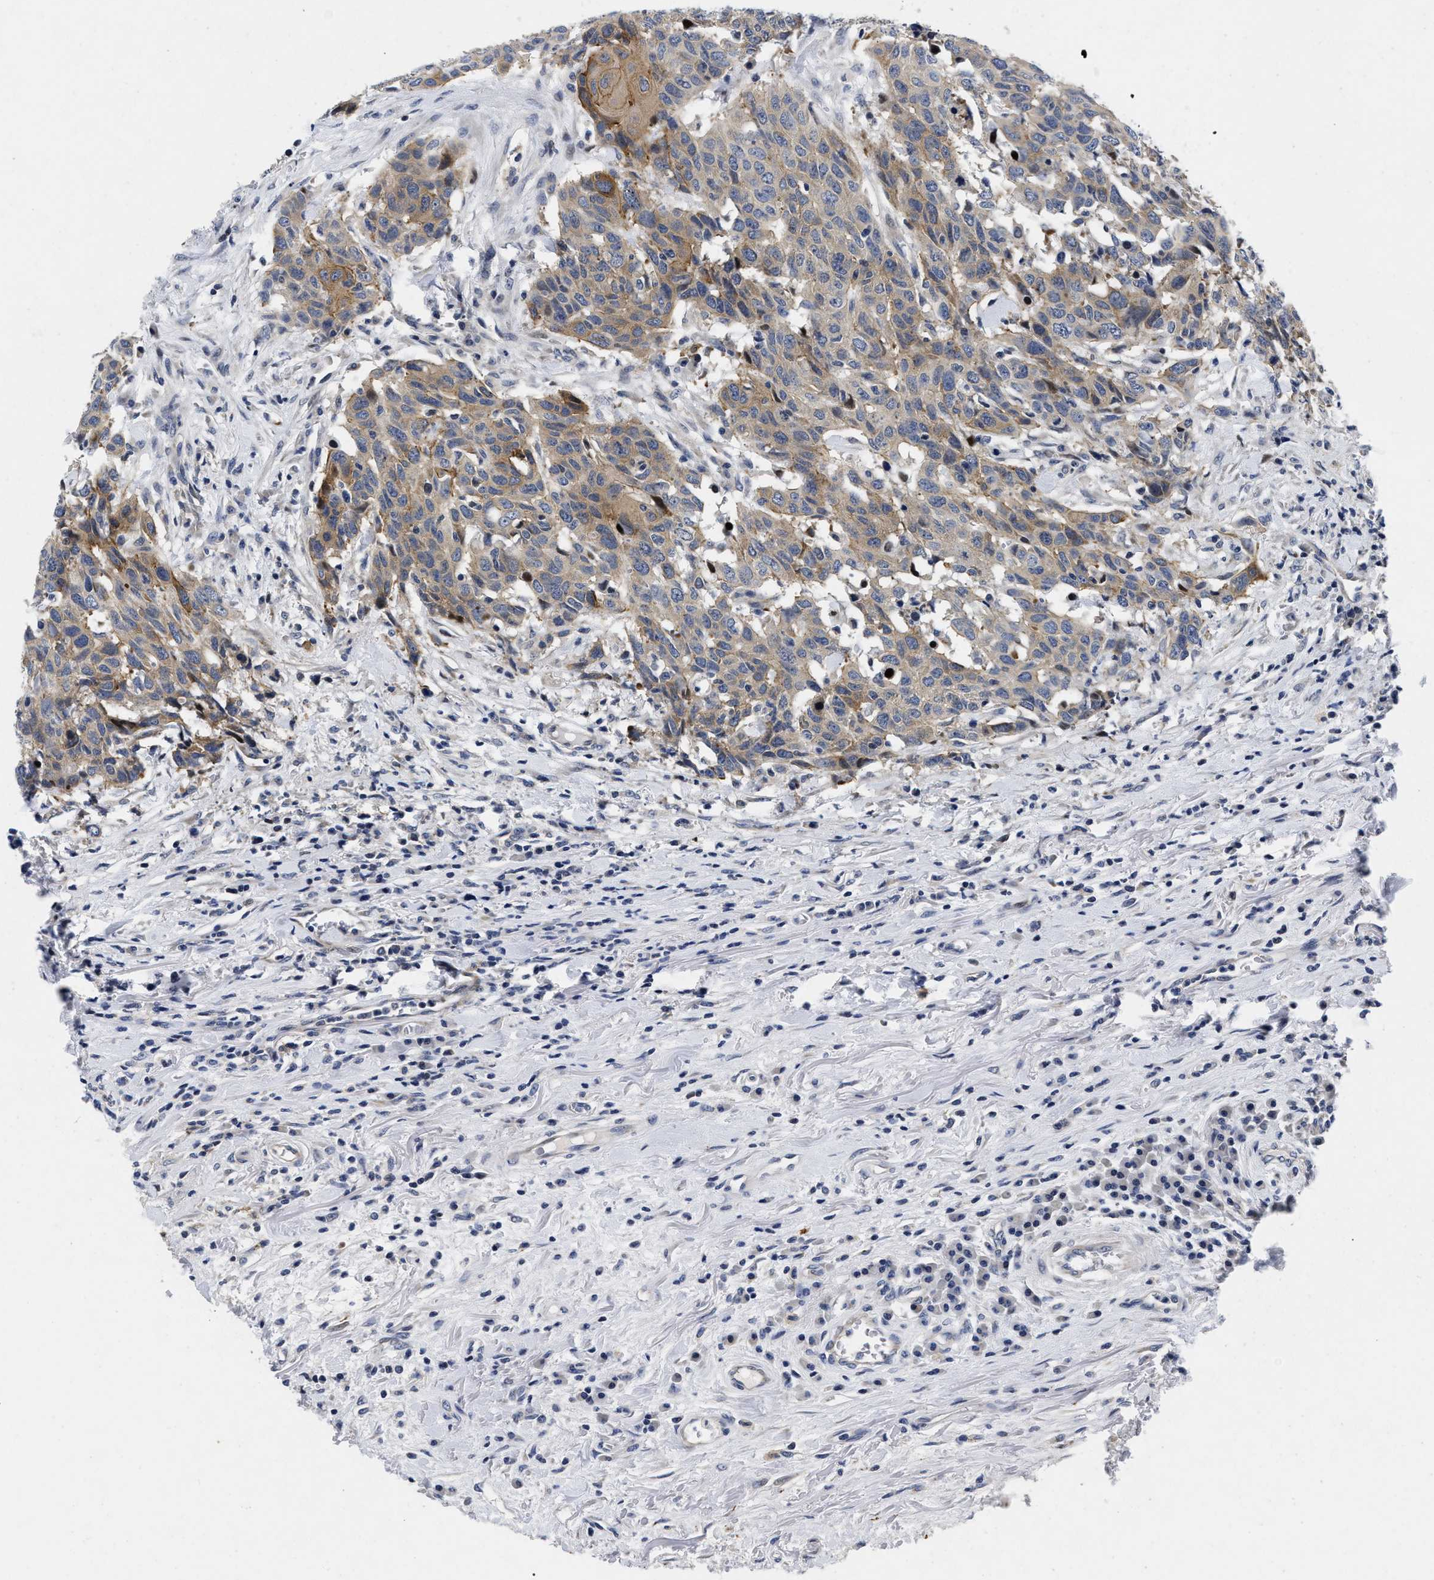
{"staining": {"intensity": "weak", "quantity": "25%-75%", "location": "cytoplasmic/membranous"}, "tissue": "head and neck cancer", "cell_type": "Tumor cells", "image_type": "cancer", "snomed": [{"axis": "morphology", "description": "Squamous cell carcinoma, NOS"}, {"axis": "topography", "description": "Head-Neck"}], "caption": "DAB immunohistochemical staining of head and neck cancer (squamous cell carcinoma) demonstrates weak cytoplasmic/membranous protein staining in approximately 25%-75% of tumor cells.", "gene": "LAD1", "patient": {"sex": "male", "age": 66}}